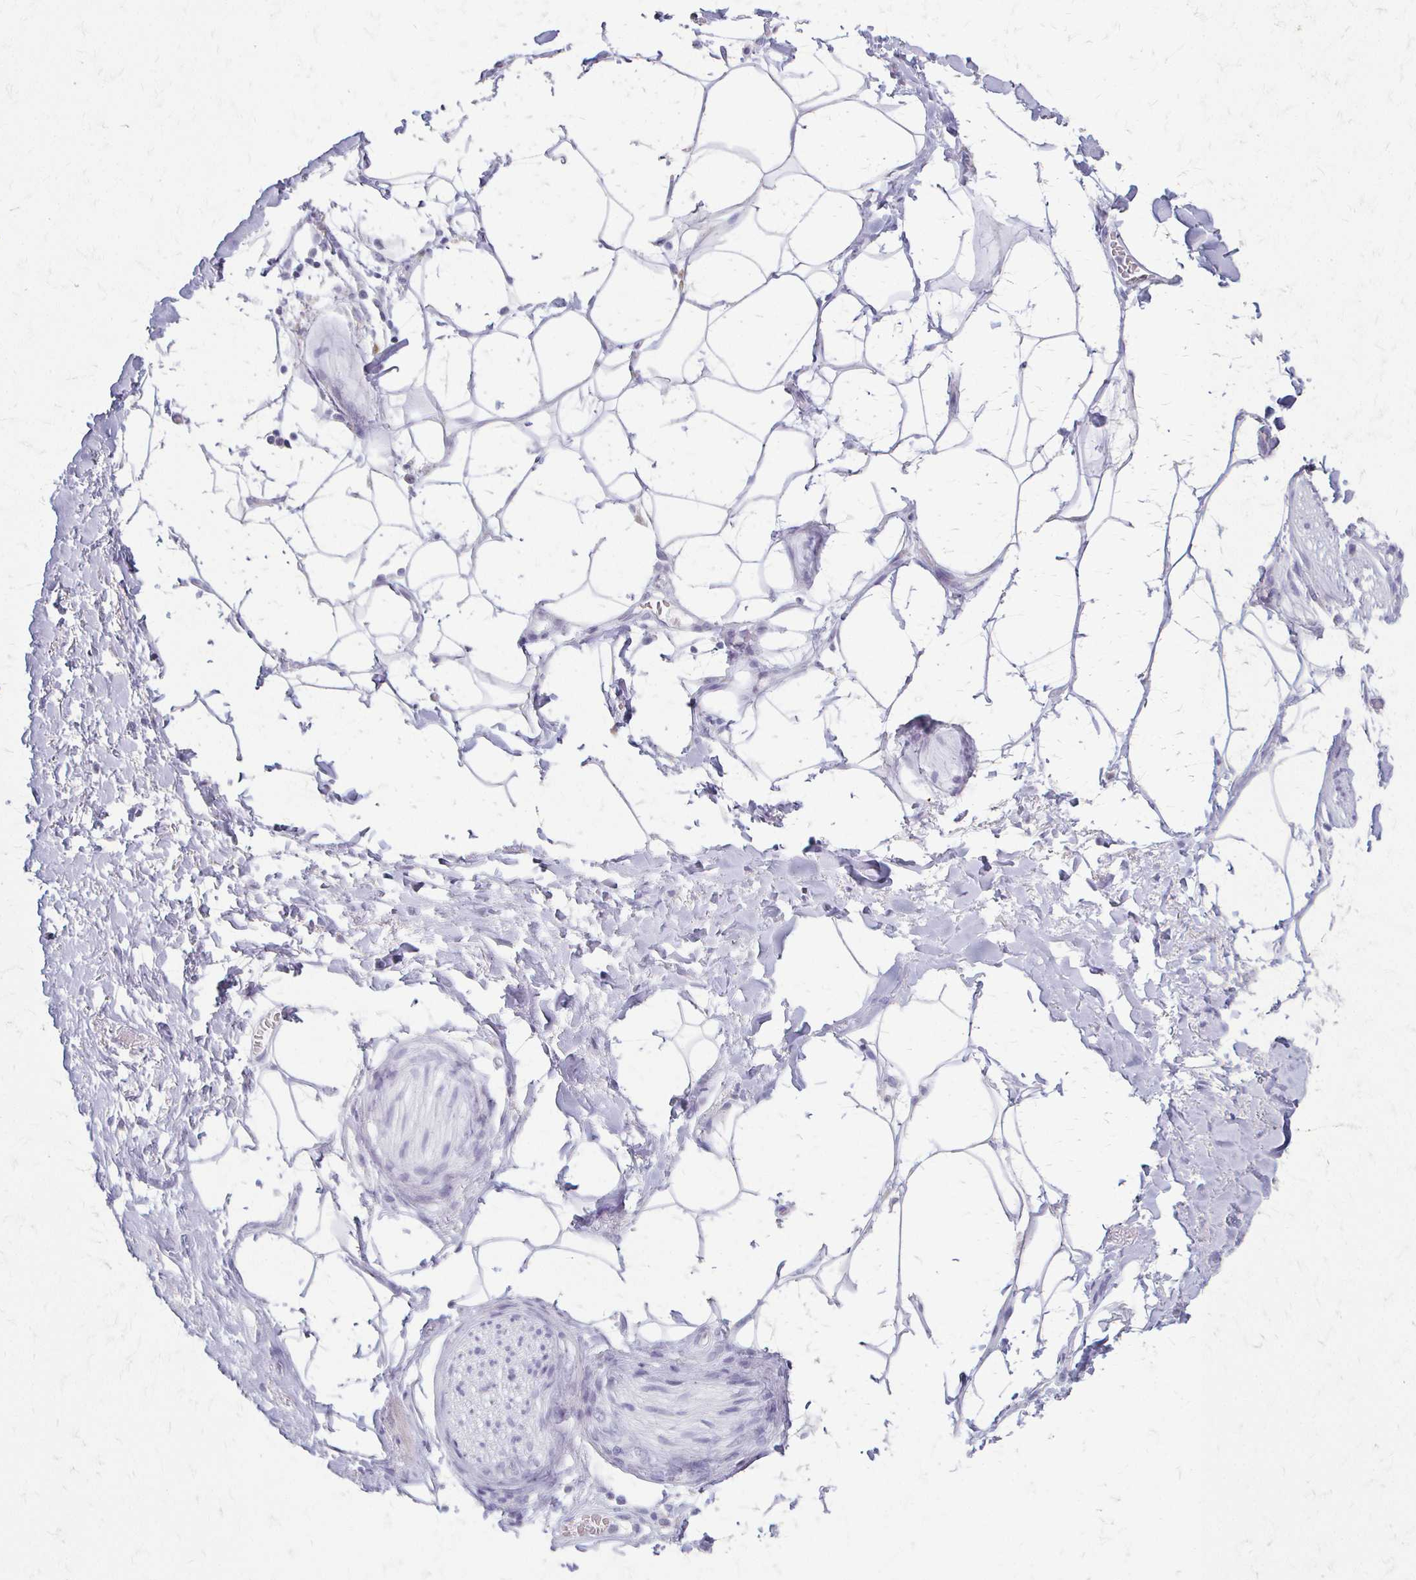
{"staining": {"intensity": "negative", "quantity": "none", "location": "none"}, "tissue": "adipose tissue", "cell_type": "Adipocytes", "image_type": "normal", "snomed": [{"axis": "morphology", "description": "Normal tissue, NOS"}, {"axis": "topography", "description": "Vagina"}, {"axis": "topography", "description": "Peripheral nerve tissue"}], "caption": "Adipocytes show no significant protein expression in benign adipose tissue. Brightfield microscopy of immunohistochemistry (IHC) stained with DAB (brown) and hematoxylin (blue), captured at high magnification.", "gene": "ACP5", "patient": {"sex": "female", "age": 71}}